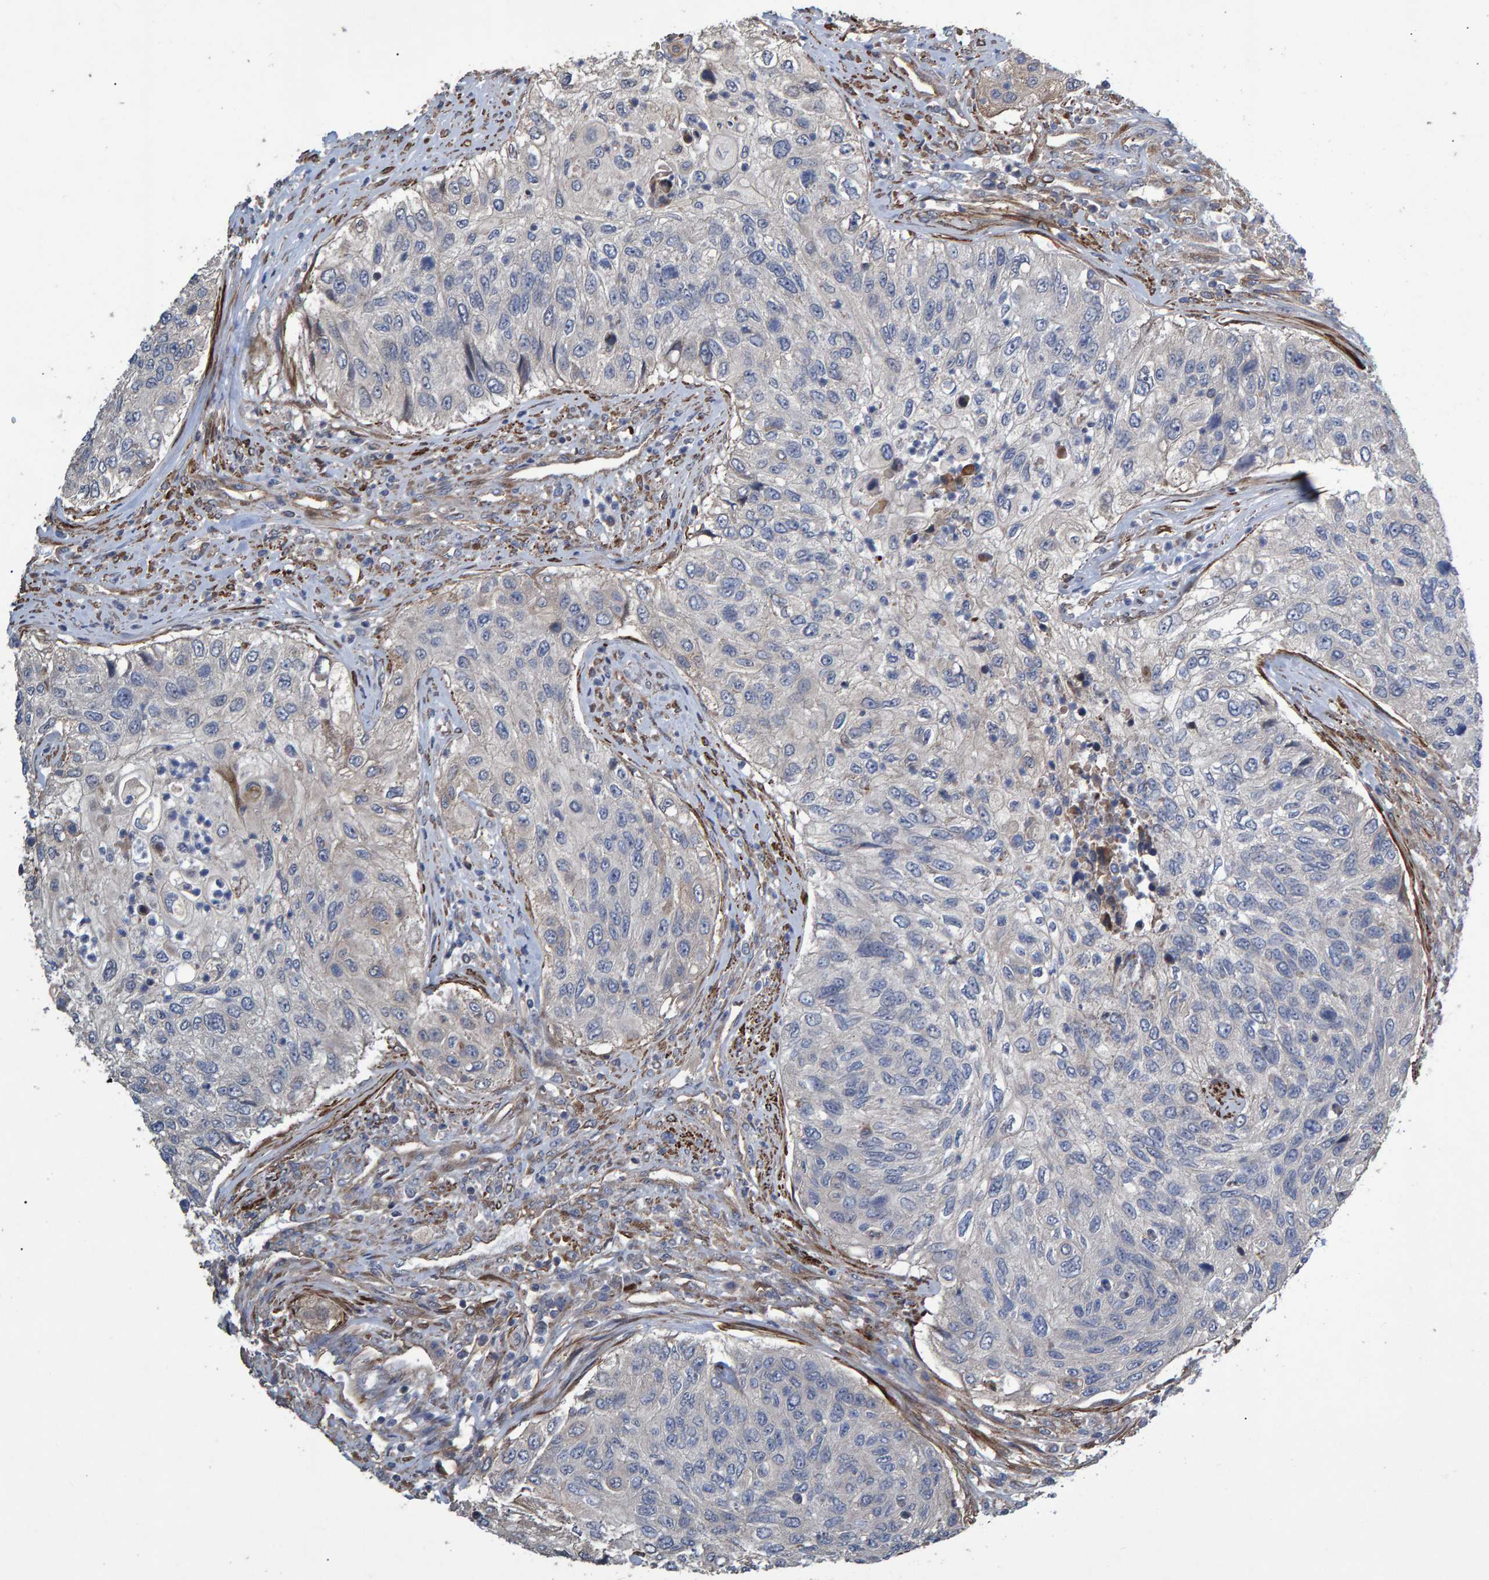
{"staining": {"intensity": "negative", "quantity": "none", "location": "none"}, "tissue": "urothelial cancer", "cell_type": "Tumor cells", "image_type": "cancer", "snomed": [{"axis": "morphology", "description": "Urothelial carcinoma, High grade"}, {"axis": "topography", "description": "Urinary bladder"}], "caption": "Immunohistochemistry of urothelial cancer displays no staining in tumor cells.", "gene": "SLIT2", "patient": {"sex": "female", "age": 60}}